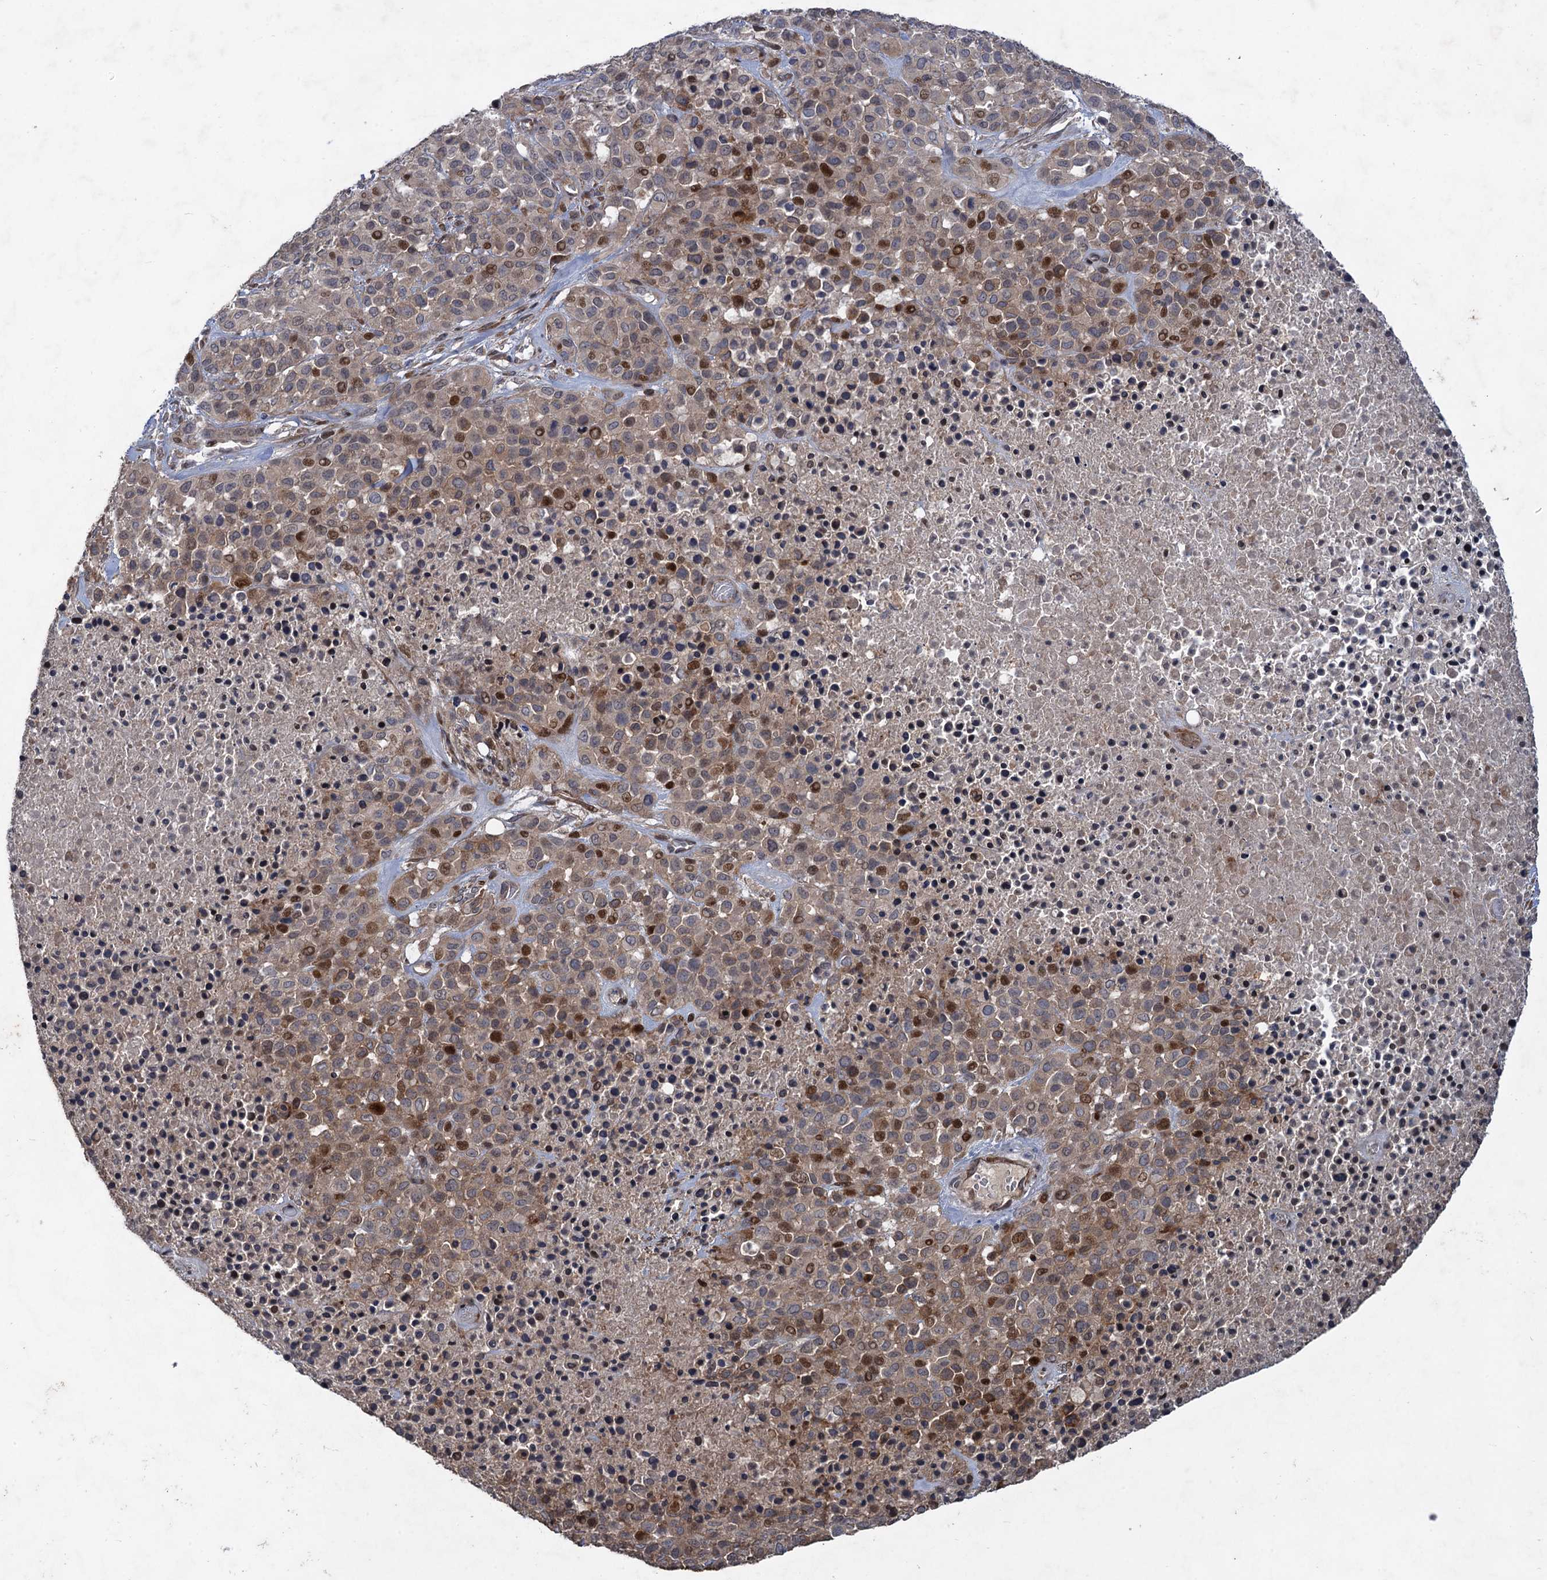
{"staining": {"intensity": "strong", "quantity": "25%-75%", "location": "cytoplasmic/membranous,nuclear"}, "tissue": "melanoma", "cell_type": "Tumor cells", "image_type": "cancer", "snomed": [{"axis": "morphology", "description": "Malignant melanoma, Metastatic site"}, {"axis": "topography", "description": "Skin"}], "caption": "Protein expression by immunohistochemistry (IHC) shows strong cytoplasmic/membranous and nuclear expression in approximately 25%-75% of tumor cells in malignant melanoma (metastatic site).", "gene": "NUDT22", "patient": {"sex": "female", "age": 81}}